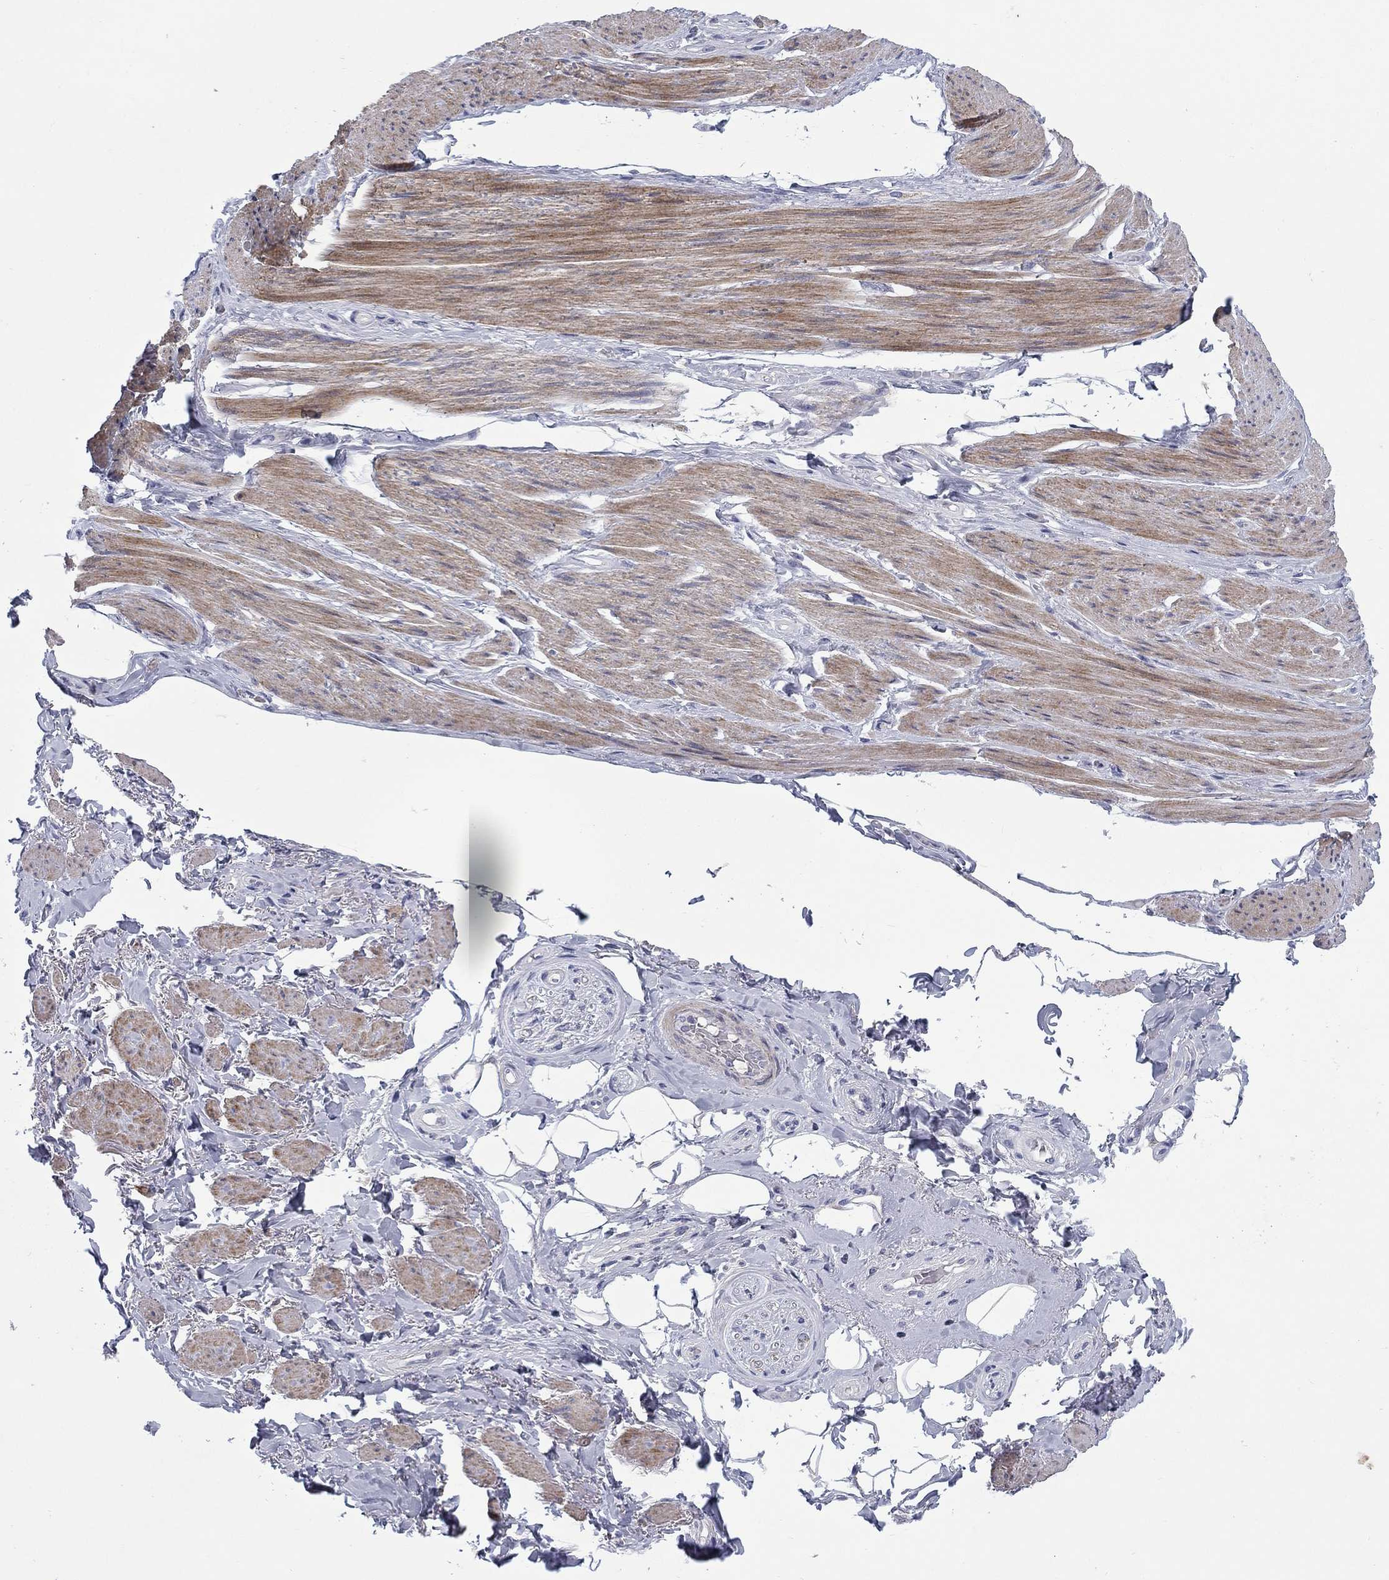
{"staining": {"intensity": "negative", "quantity": "none", "location": "none"}, "tissue": "adipose tissue", "cell_type": "Adipocytes", "image_type": "normal", "snomed": [{"axis": "morphology", "description": "Normal tissue, NOS"}, {"axis": "topography", "description": "Skeletal muscle"}, {"axis": "topography", "description": "Anal"}, {"axis": "topography", "description": "Peripheral nerve tissue"}], "caption": "A high-resolution histopathology image shows immunohistochemistry (IHC) staining of unremarkable adipose tissue, which shows no significant expression in adipocytes. (Immunohistochemistry (ihc), brightfield microscopy, high magnification).", "gene": "FRK", "patient": {"sex": "male", "age": 53}}